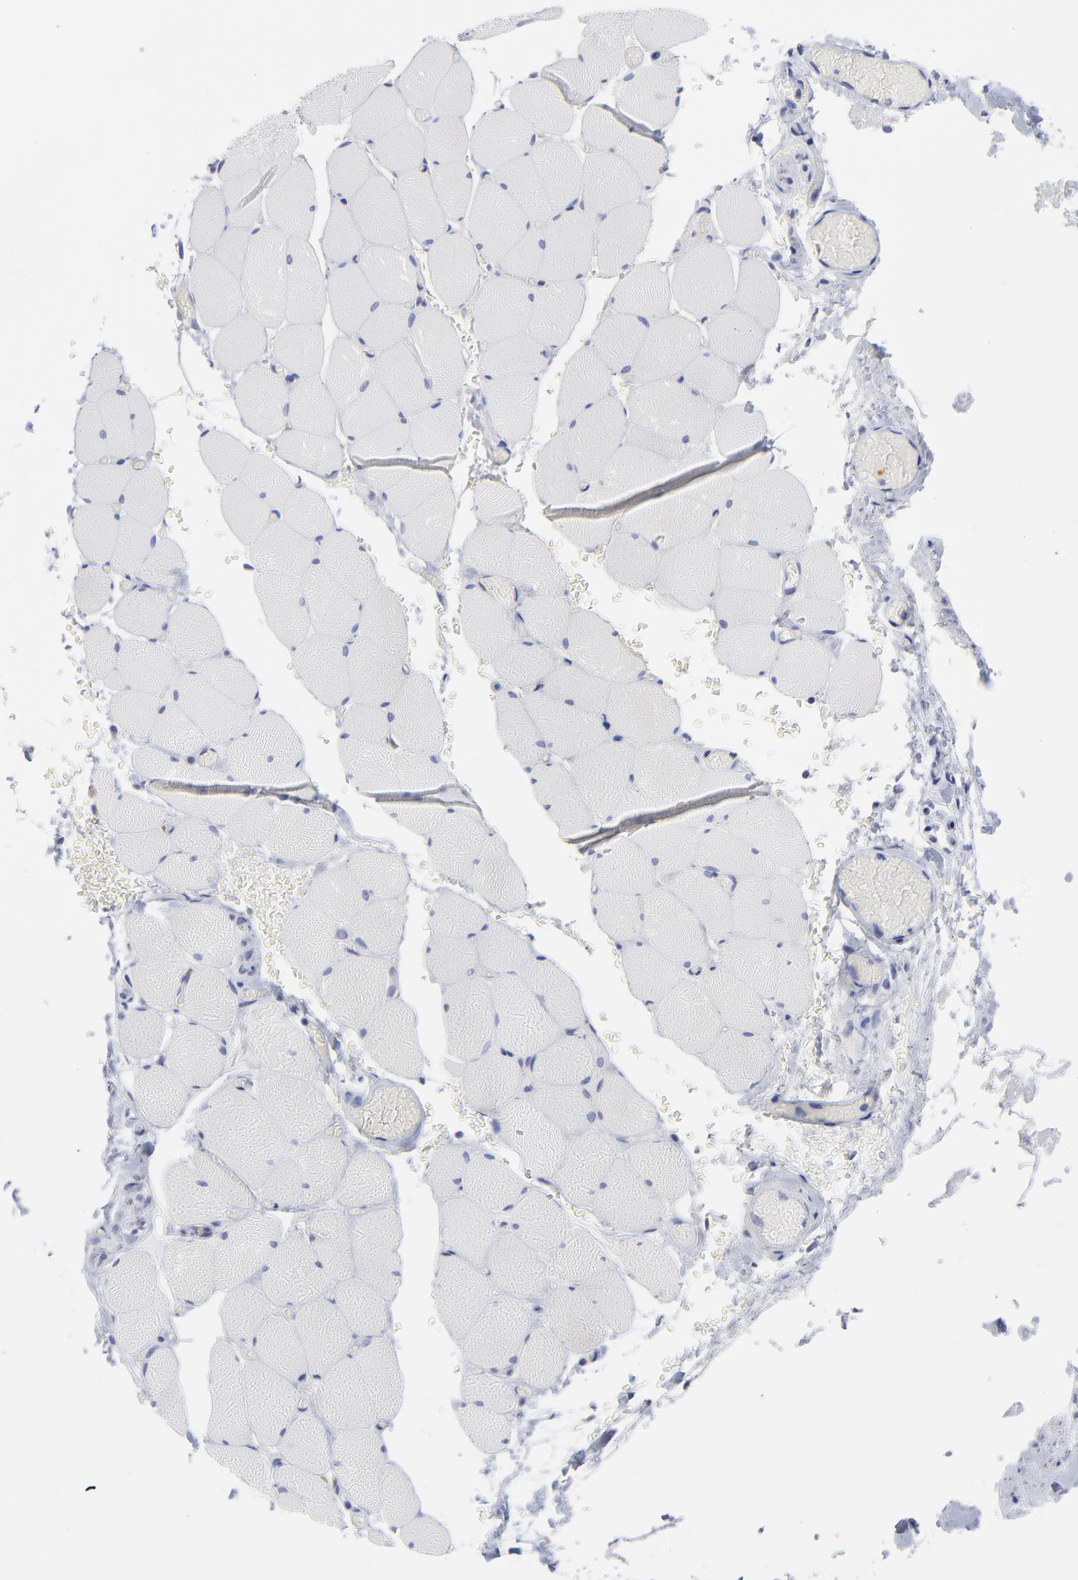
{"staining": {"intensity": "negative", "quantity": "none", "location": "none"}, "tissue": "skeletal muscle", "cell_type": "Myocytes", "image_type": "normal", "snomed": [{"axis": "morphology", "description": "Normal tissue, NOS"}, {"axis": "topography", "description": "Skeletal muscle"}, {"axis": "topography", "description": "Soft tissue"}], "caption": "Human skeletal muscle stained for a protein using immunohistochemistry displays no staining in myocytes.", "gene": "DUSP9", "patient": {"sex": "female", "age": 58}}